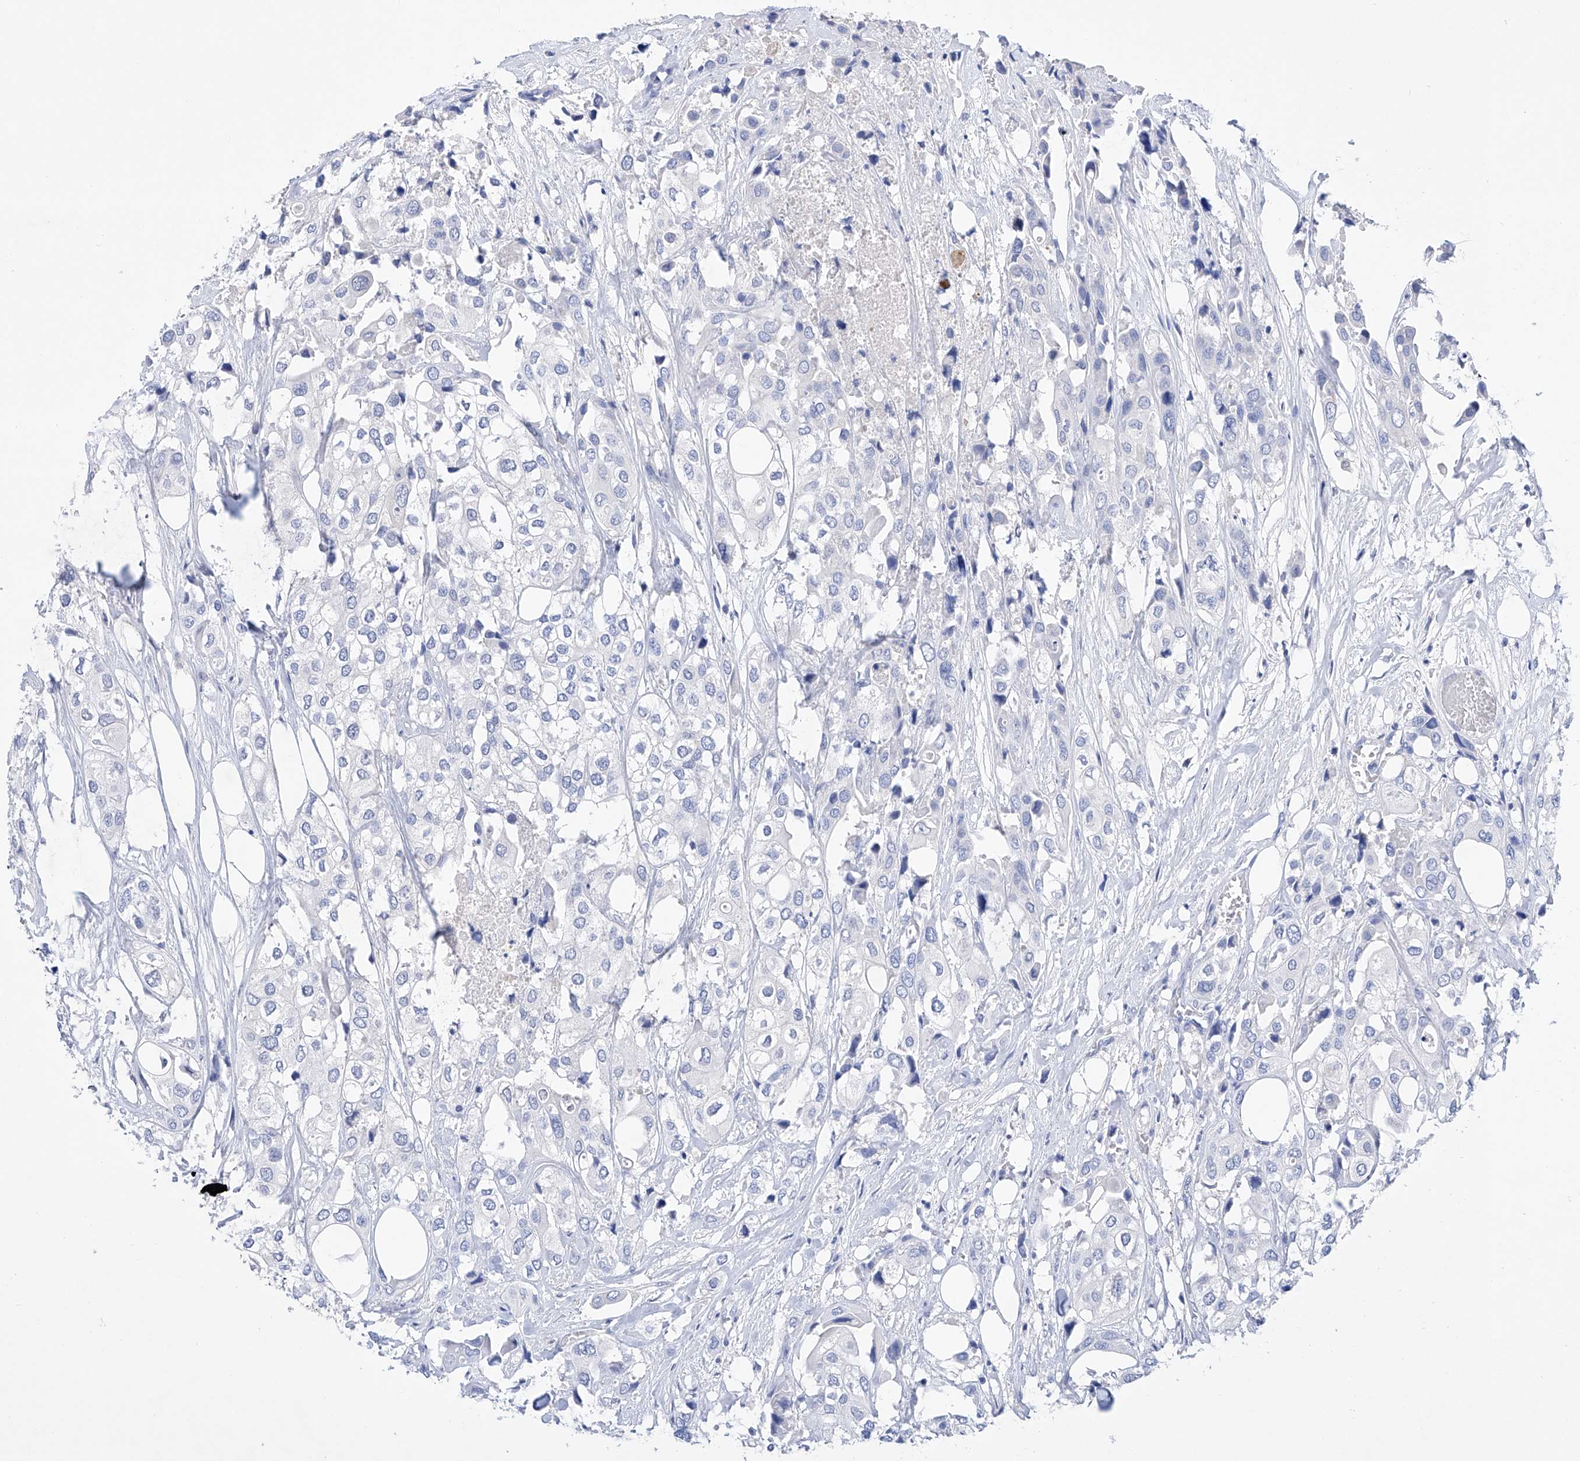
{"staining": {"intensity": "negative", "quantity": "none", "location": "none"}, "tissue": "urothelial cancer", "cell_type": "Tumor cells", "image_type": "cancer", "snomed": [{"axis": "morphology", "description": "Urothelial carcinoma, High grade"}, {"axis": "topography", "description": "Urinary bladder"}], "caption": "An immunohistochemistry (IHC) micrograph of urothelial carcinoma (high-grade) is shown. There is no staining in tumor cells of urothelial carcinoma (high-grade). The staining is performed using DAB (3,3'-diaminobenzidine) brown chromogen with nuclei counter-stained in using hematoxylin.", "gene": "LURAP1", "patient": {"sex": "male", "age": 64}}